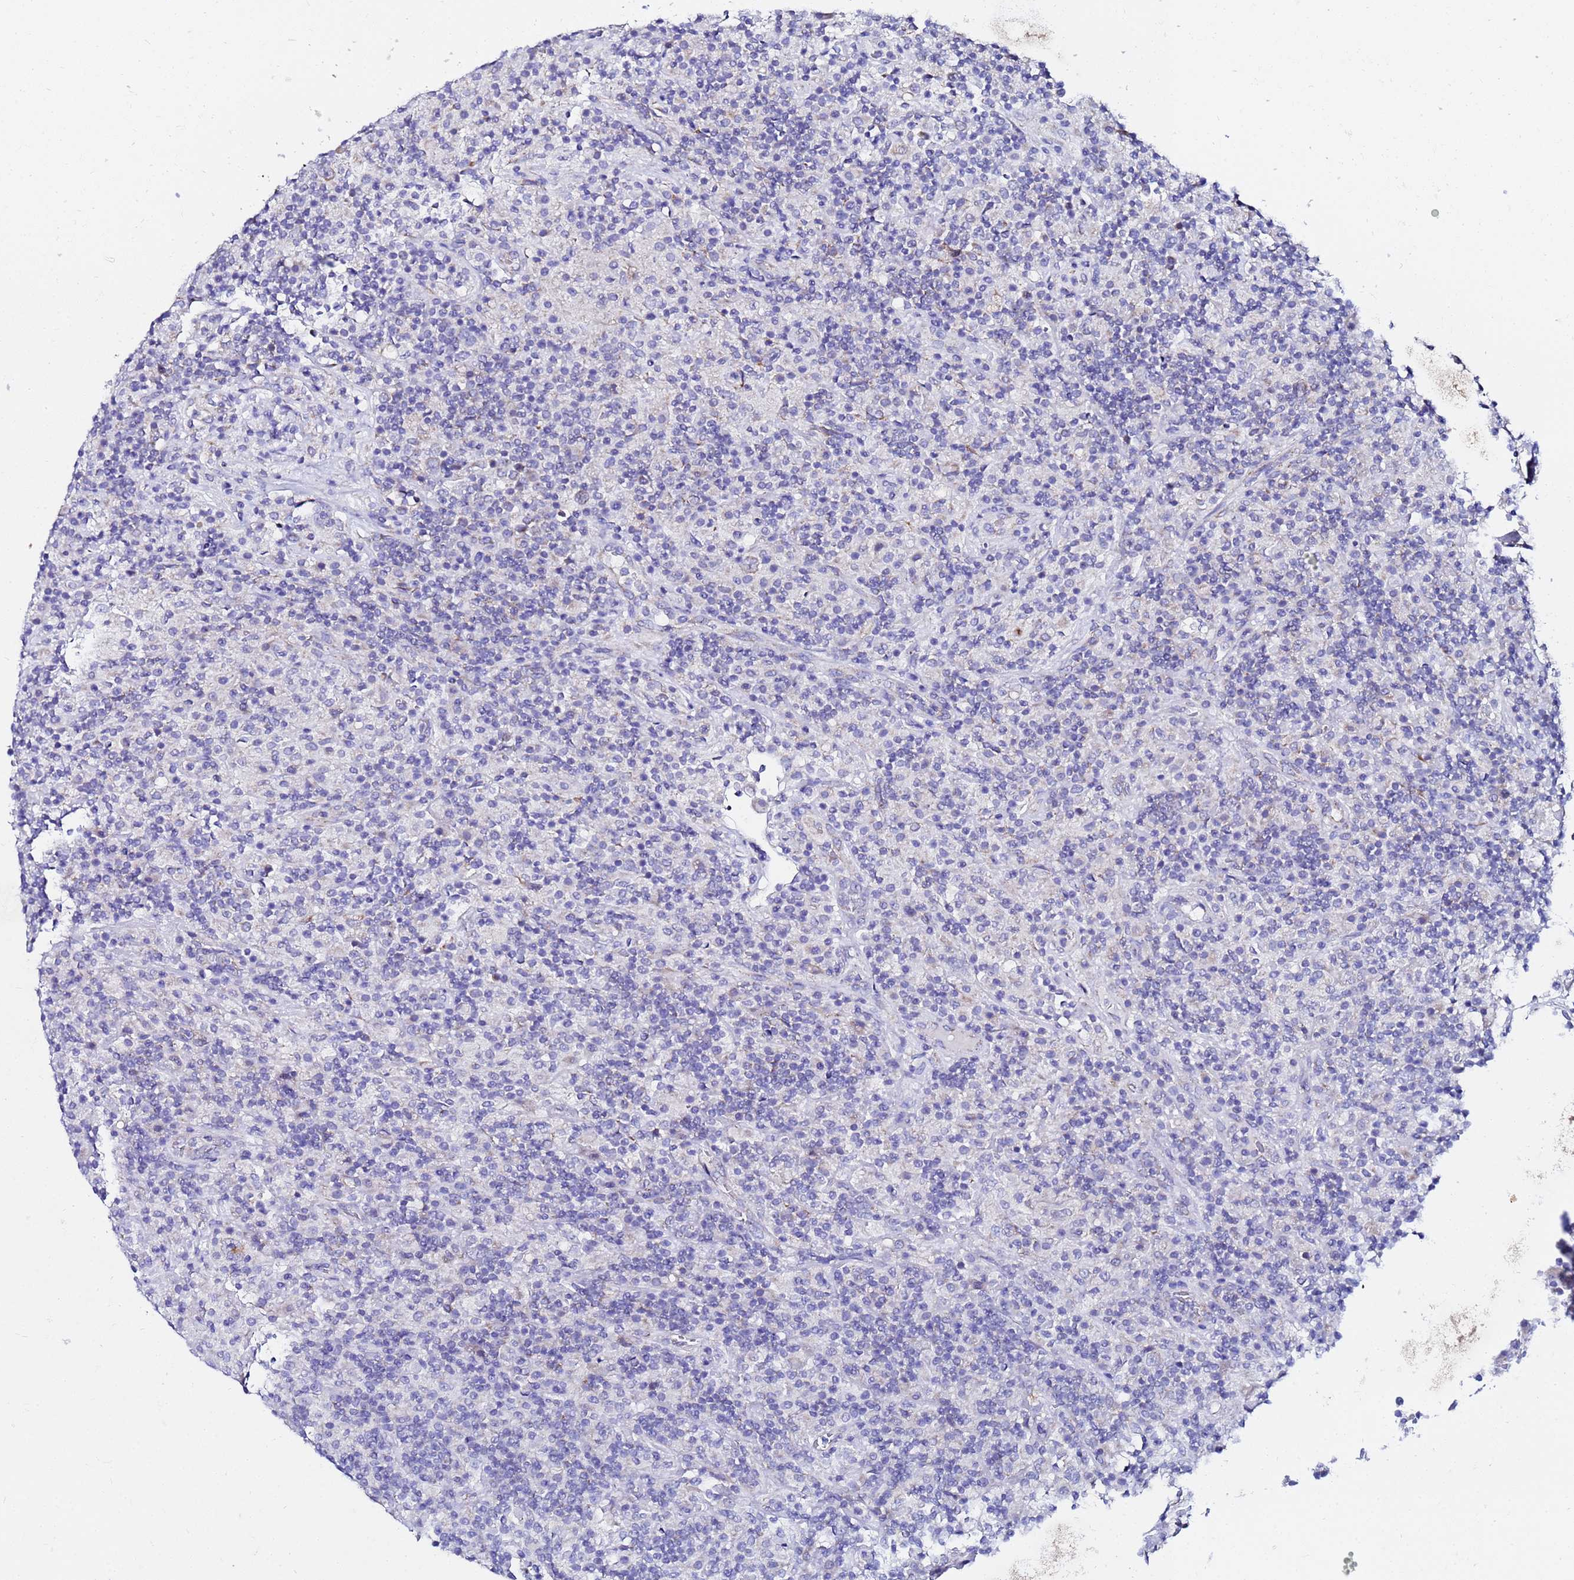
{"staining": {"intensity": "negative", "quantity": "none", "location": "none"}, "tissue": "lymphoma", "cell_type": "Tumor cells", "image_type": "cancer", "snomed": [{"axis": "morphology", "description": "Hodgkin's disease, NOS"}, {"axis": "topography", "description": "Lymph node"}], "caption": "The image demonstrates no staining of tumor cells in lymphoma.", "gene": "FAHD2A", "patient": {"sex": "male", "age": 70}}